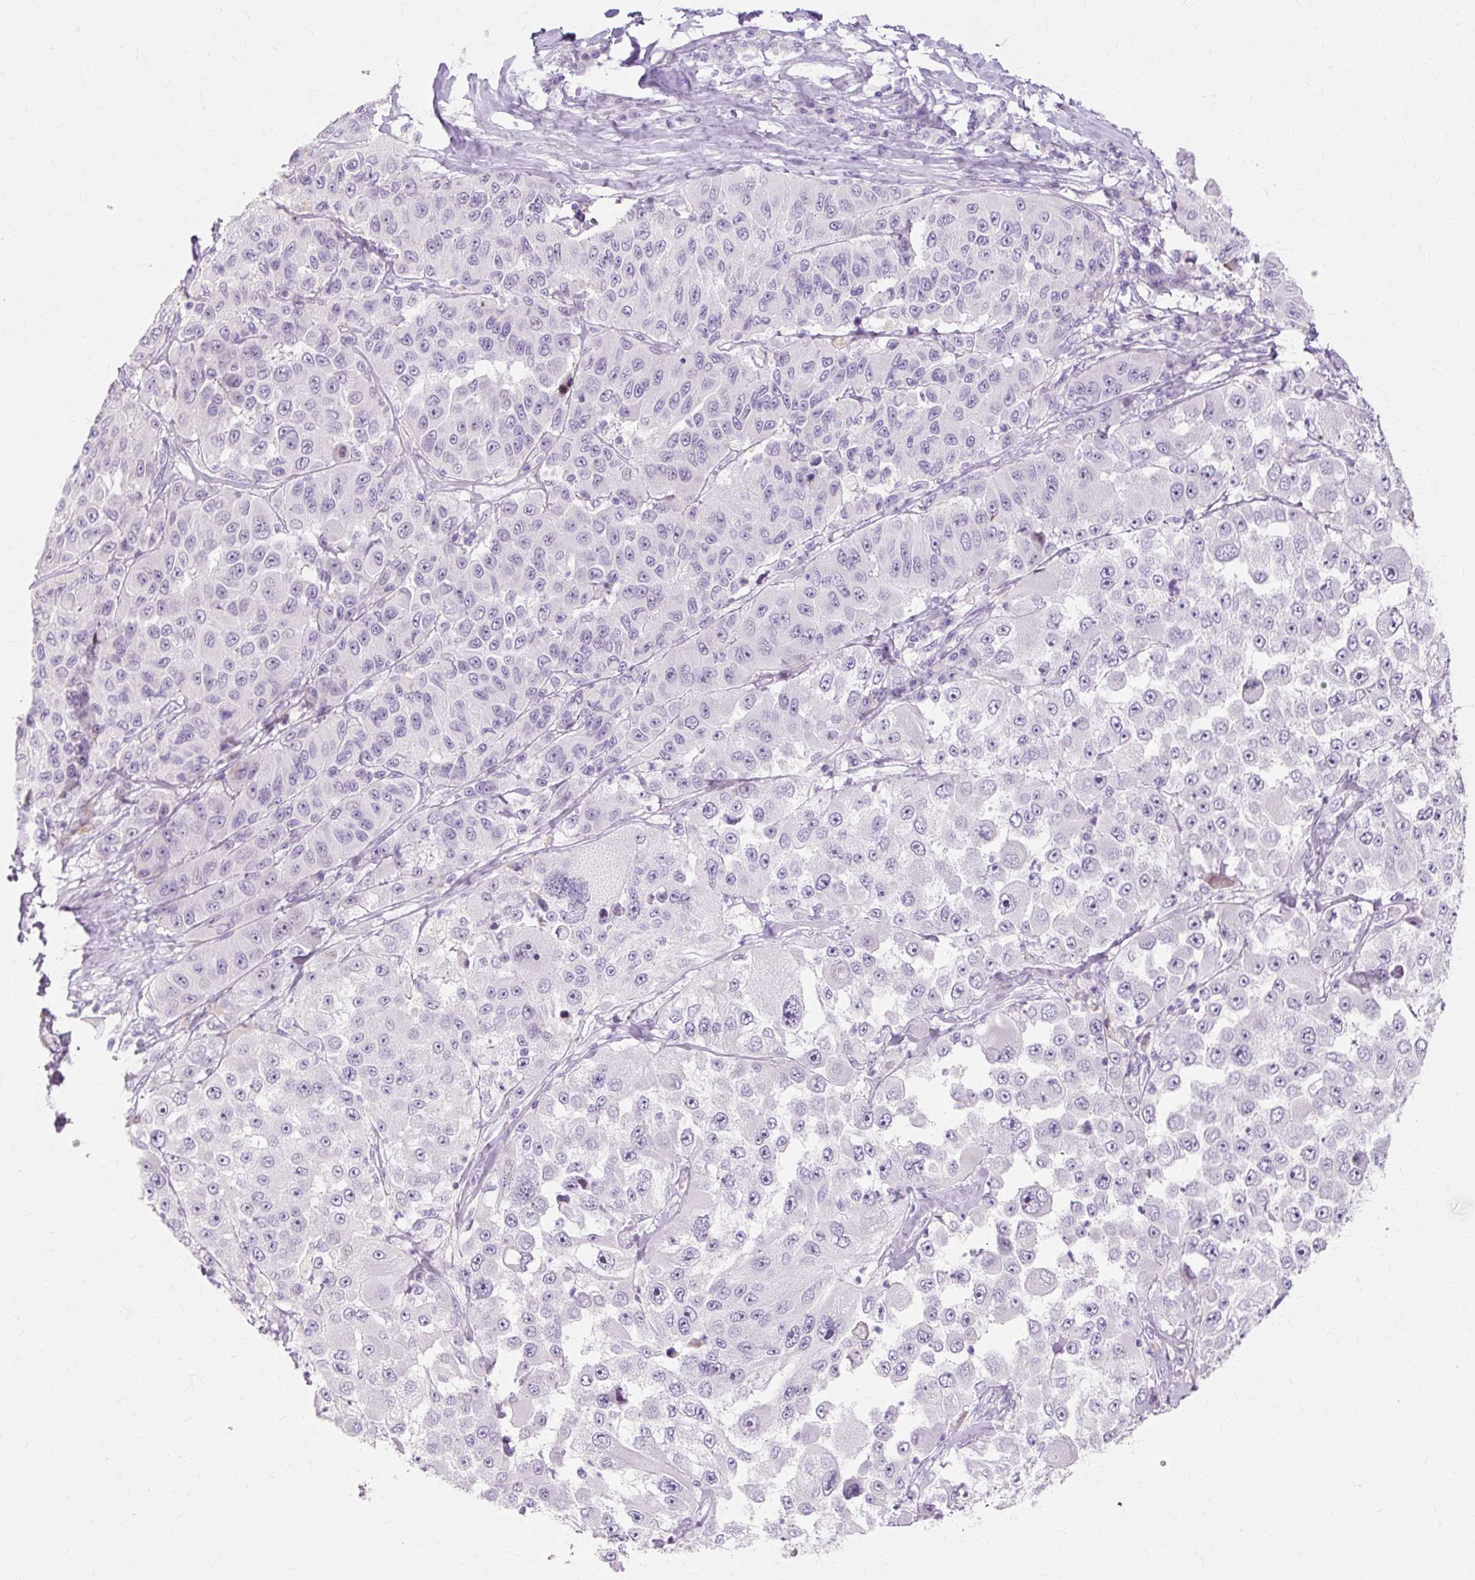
{"staining": {"intensity": "negative", "quantity": "none", "location": "none"}, "tissue": "melanoma", "cell_type": "Tumor cells", "image_type": "cancer", "snomed": [{"axis": "morphology", "description": "Malignant melanoma, Metastatic site"}, {"axis": "topography", "description": "Lymph node"}], "caption": "Histopathology image shows no protein positivity in tumor cells of melanoma tissue. The staining was performed using DAB (3,3'-diaminobenzidine) to visualize the protein expression in brown, while the nuclei were stained in blue with hematoxylin (Magnification: 20x).", "gene": "IRX2", "patient": {"sex": "male", "age": 62}}